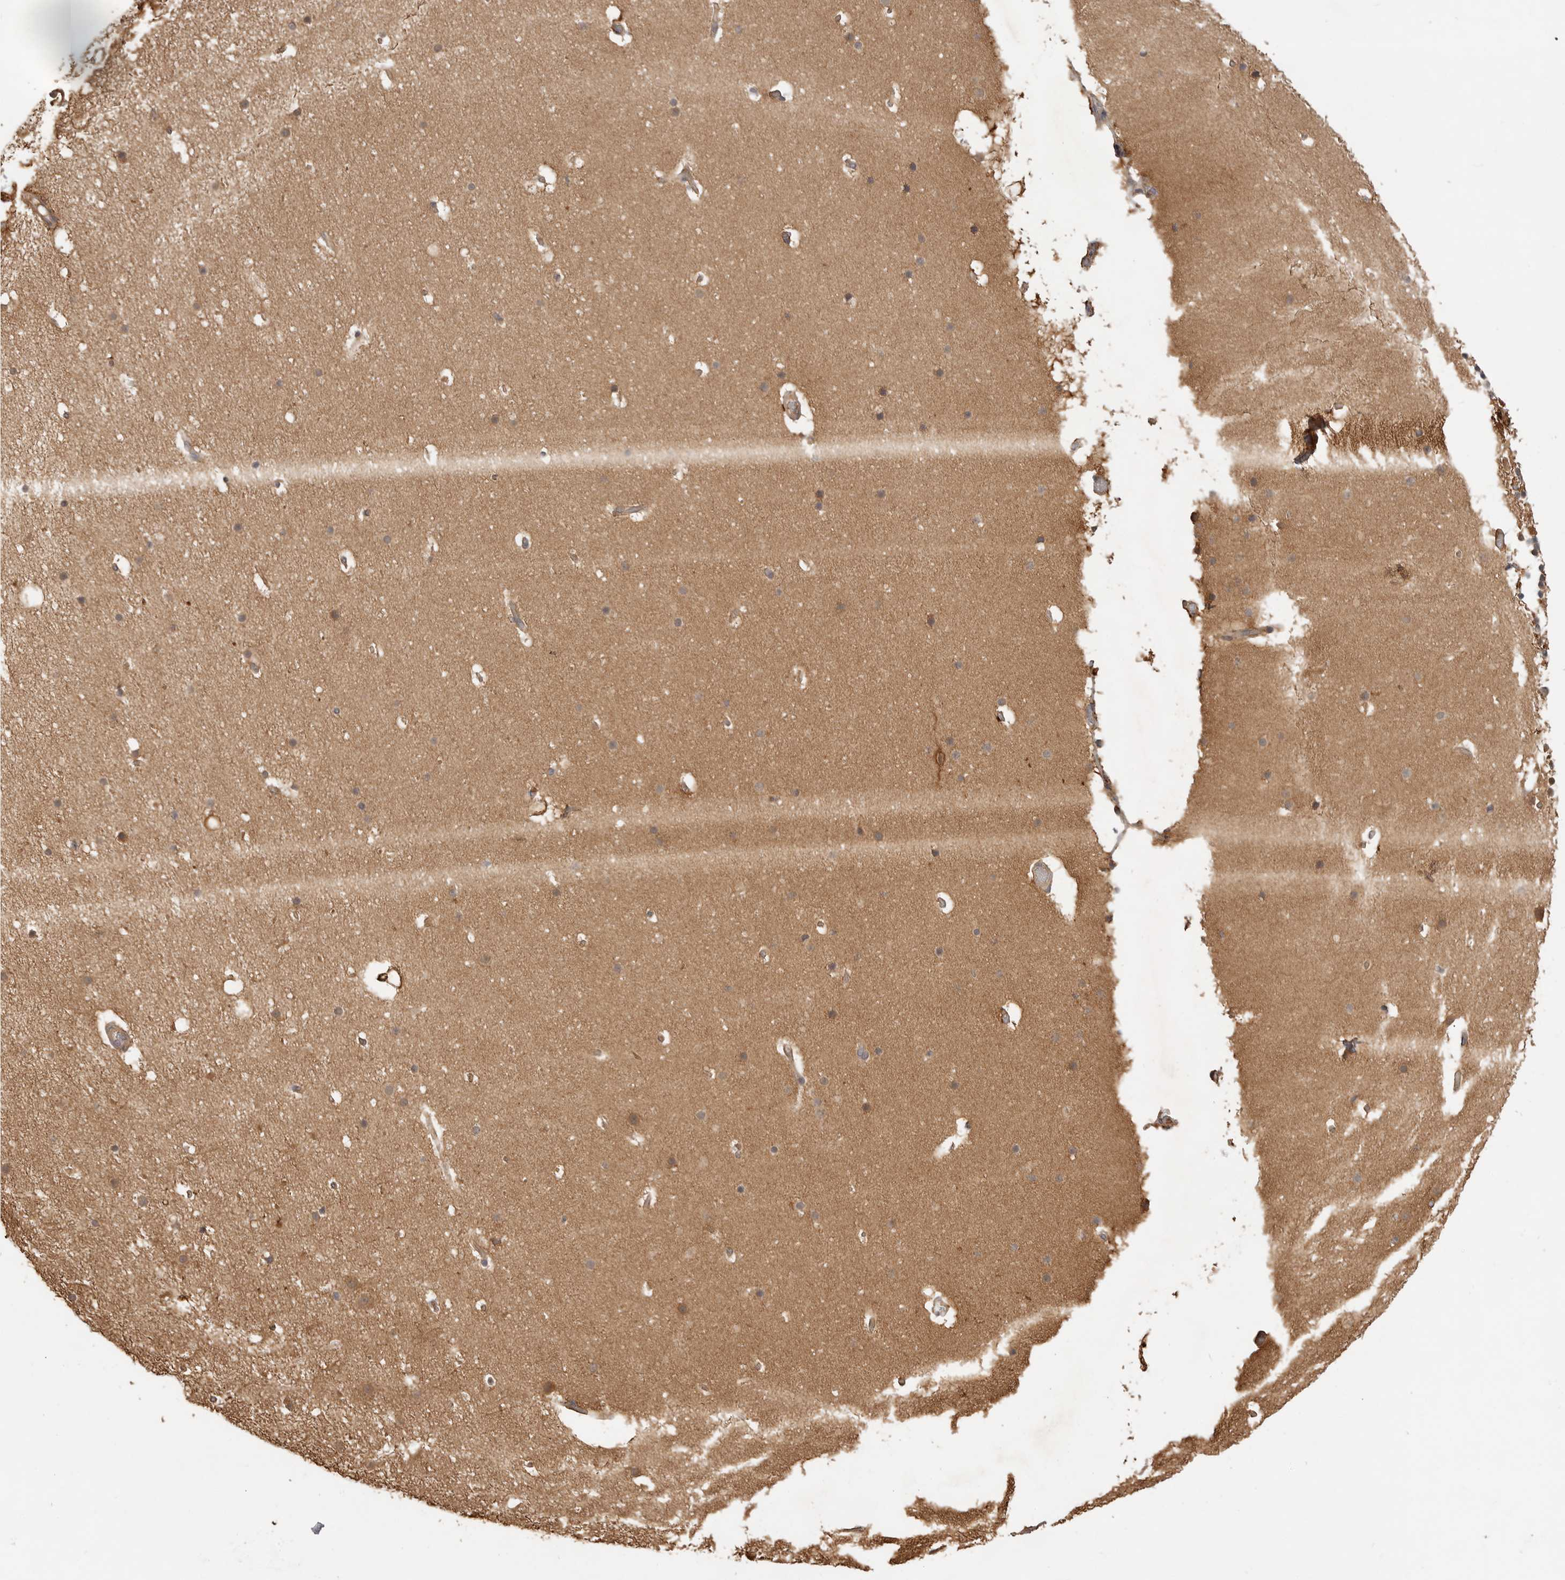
{"staining": {"intensity": "moderate", "quantity": ">75%", "location": "cytoplasmic/membranous"}, "tissue": "cerebellum", "cell_type": "Cells in granular layer", "image_type": "normal", "snomed": [{"axis": "morphology", "description": "Normal tissue, NOS"}, {"axis": "topography", "description": "Cerebellum"}], "caption": "Moderate cytoplasmic/membranous protein positivity is identified in about >75% of cells in granular layer in cerebellum. (DAB (3,3'-diaminobenzidine) = brown stain, brightfield microscopy at high magnification).", "gene": "CLDN12", "patient": {"sex": "male", "age": 57}}